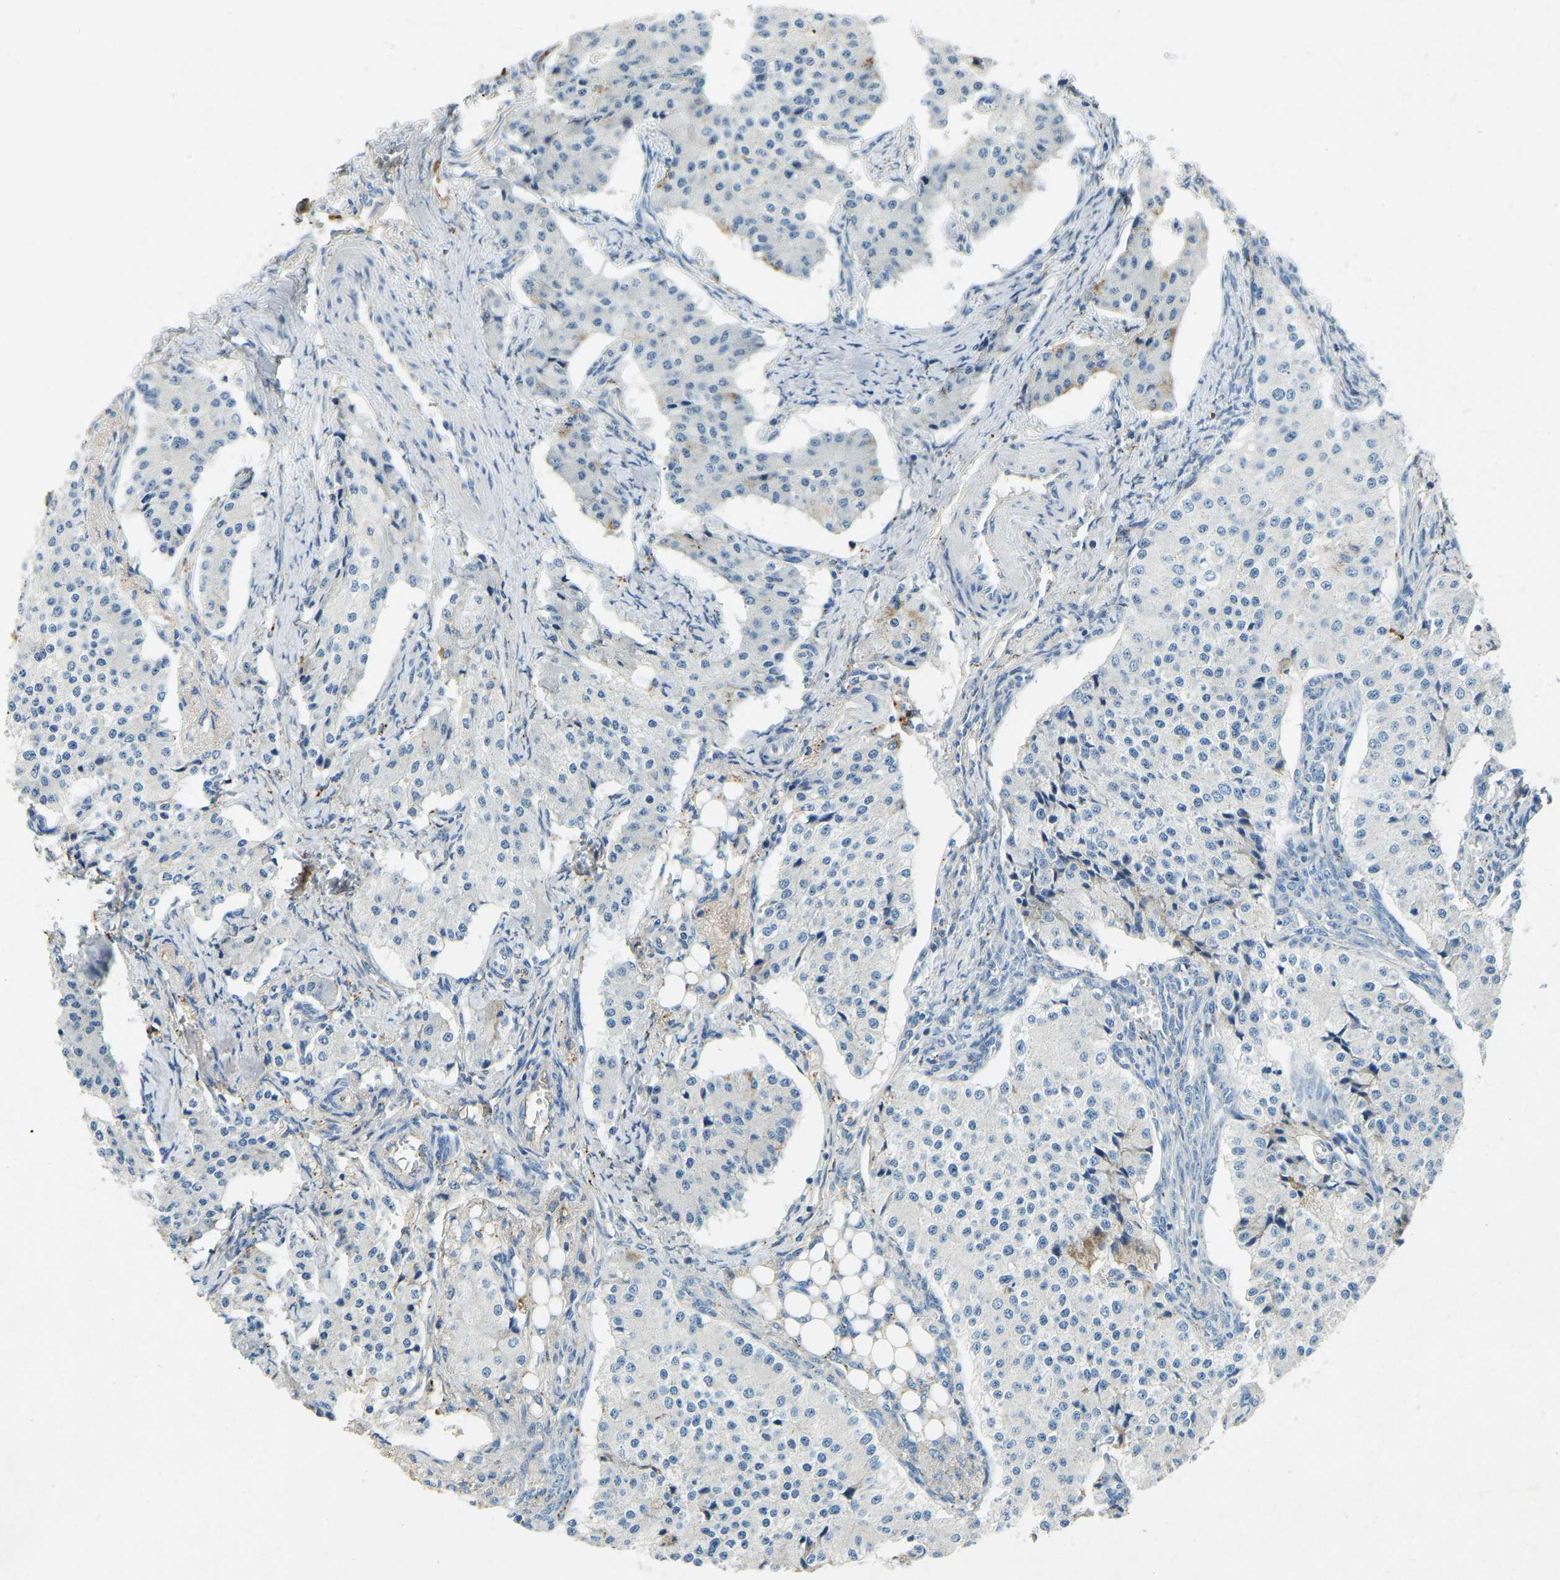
{"staining": {"intensity": "negative", "quantity": "none", "location": "none"}, "tissue": "carcinoid", "cell_type": "Tumor cells", "image_type": "cancer", "snomed": [{"axis": "morphology", "description": "Carcinoid, malignant, NOS"}, {"axis": "topography", "description": "Colon"}], "caption": "High power microscopy histopathology image of an immunohistochemistry micrograph of carcinoid, revealing no significant positivity in tumor cells.", "gene": "THBS4", "patient": {"sex": "female", "age": 52}}